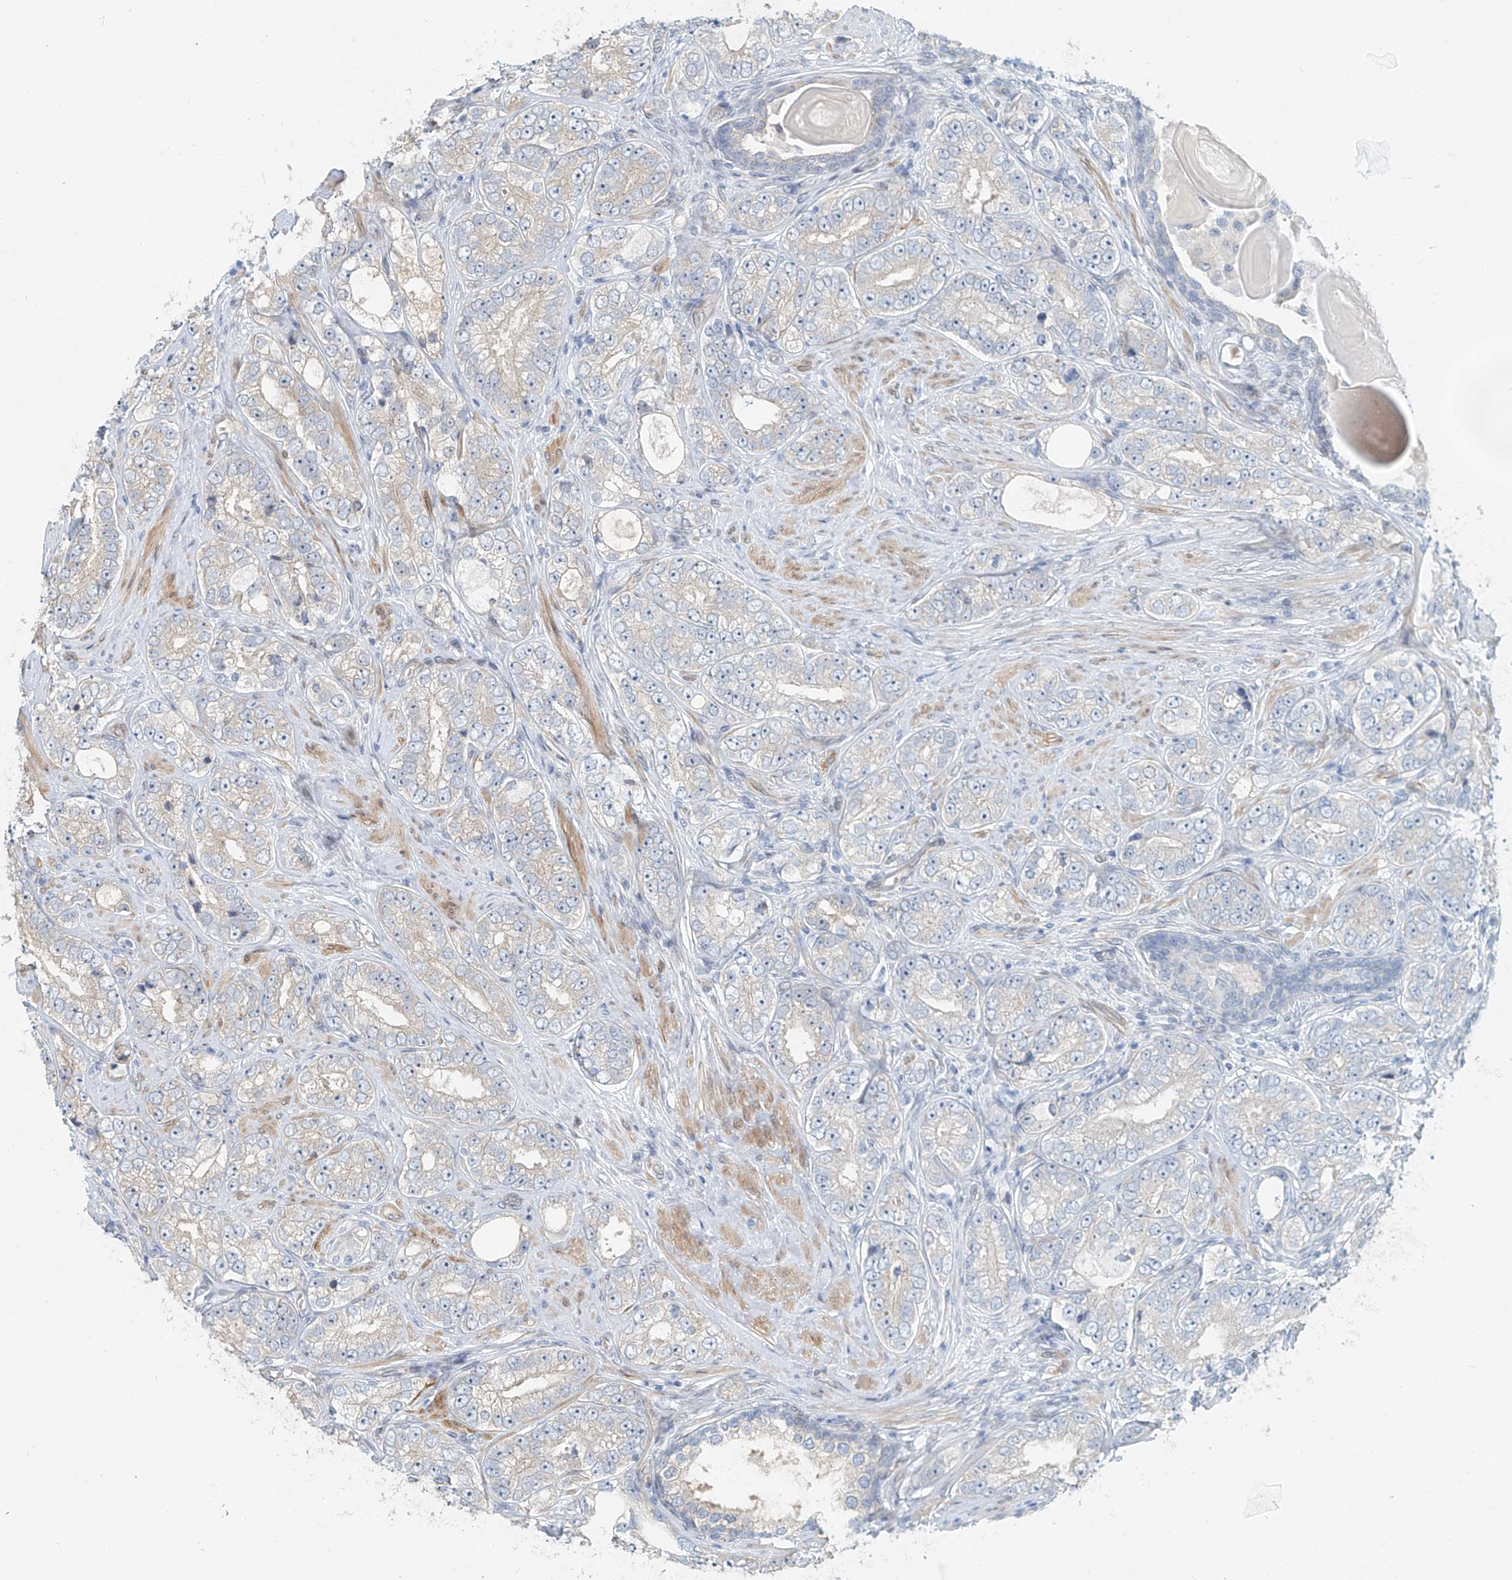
{"staining": {"intensity": "weak", "quantity": "<25%", "location": "cytoplasmic/membranous"}, "tissue": "prostate cancer", "cell_type": "Tumor cells", "image_type": "cancer", "snomed": [{"axis": "morphology", "description": "Adenocarcinoma, High grade"}, {"axis": "topography", "description": "Prostate"}], "caption": "IHC of human prostate high-grade adenocarcinoma displays no expression in tumor cells.", "gene": "SASH1", "patient": {"sex": "male", "age": 56}}